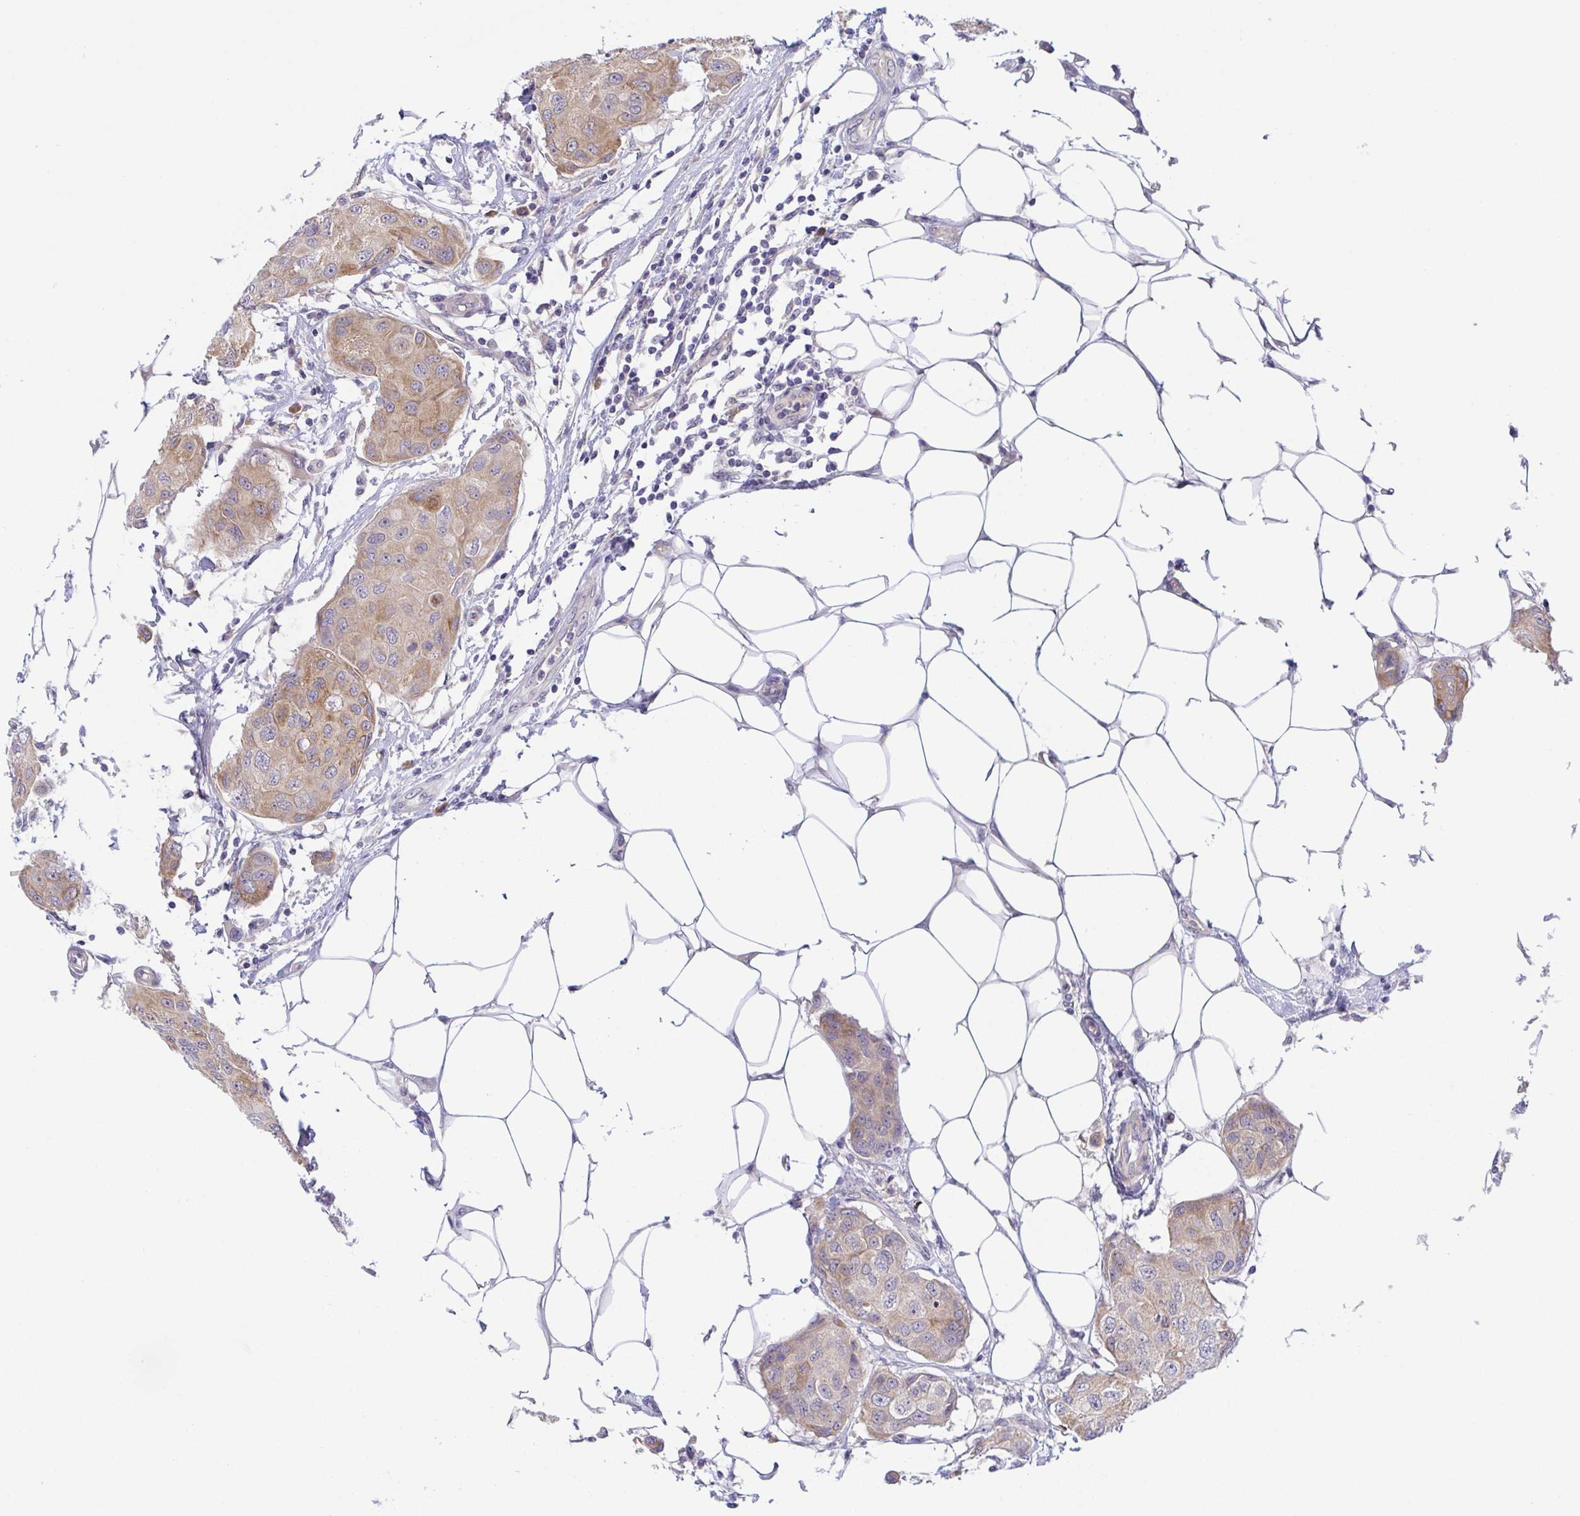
{"staining": {"intensity": "weak", "quantity": ">75%", "location": "cytoplasmic/membranous"}, "tissue": "breast cancer", "cell_type": "Tumor cells", "image_type": "cancer", "snomed": [{"axis": "morphology", "description": "Duct carcinoma"}, {"axis": "topography", "description": "Breast"}, {"axis": "topography", "description": "Lymph node"}], "caption": "Immunohistochemistry micrograph of breast cancer stained for a protein (brown), which demonstrates low levels of weak cytoplasmic/membranous expression in about >75% of tumor cells.", "gene": "BCL2L1", "patient": {"sex": "female", "age": 80}}